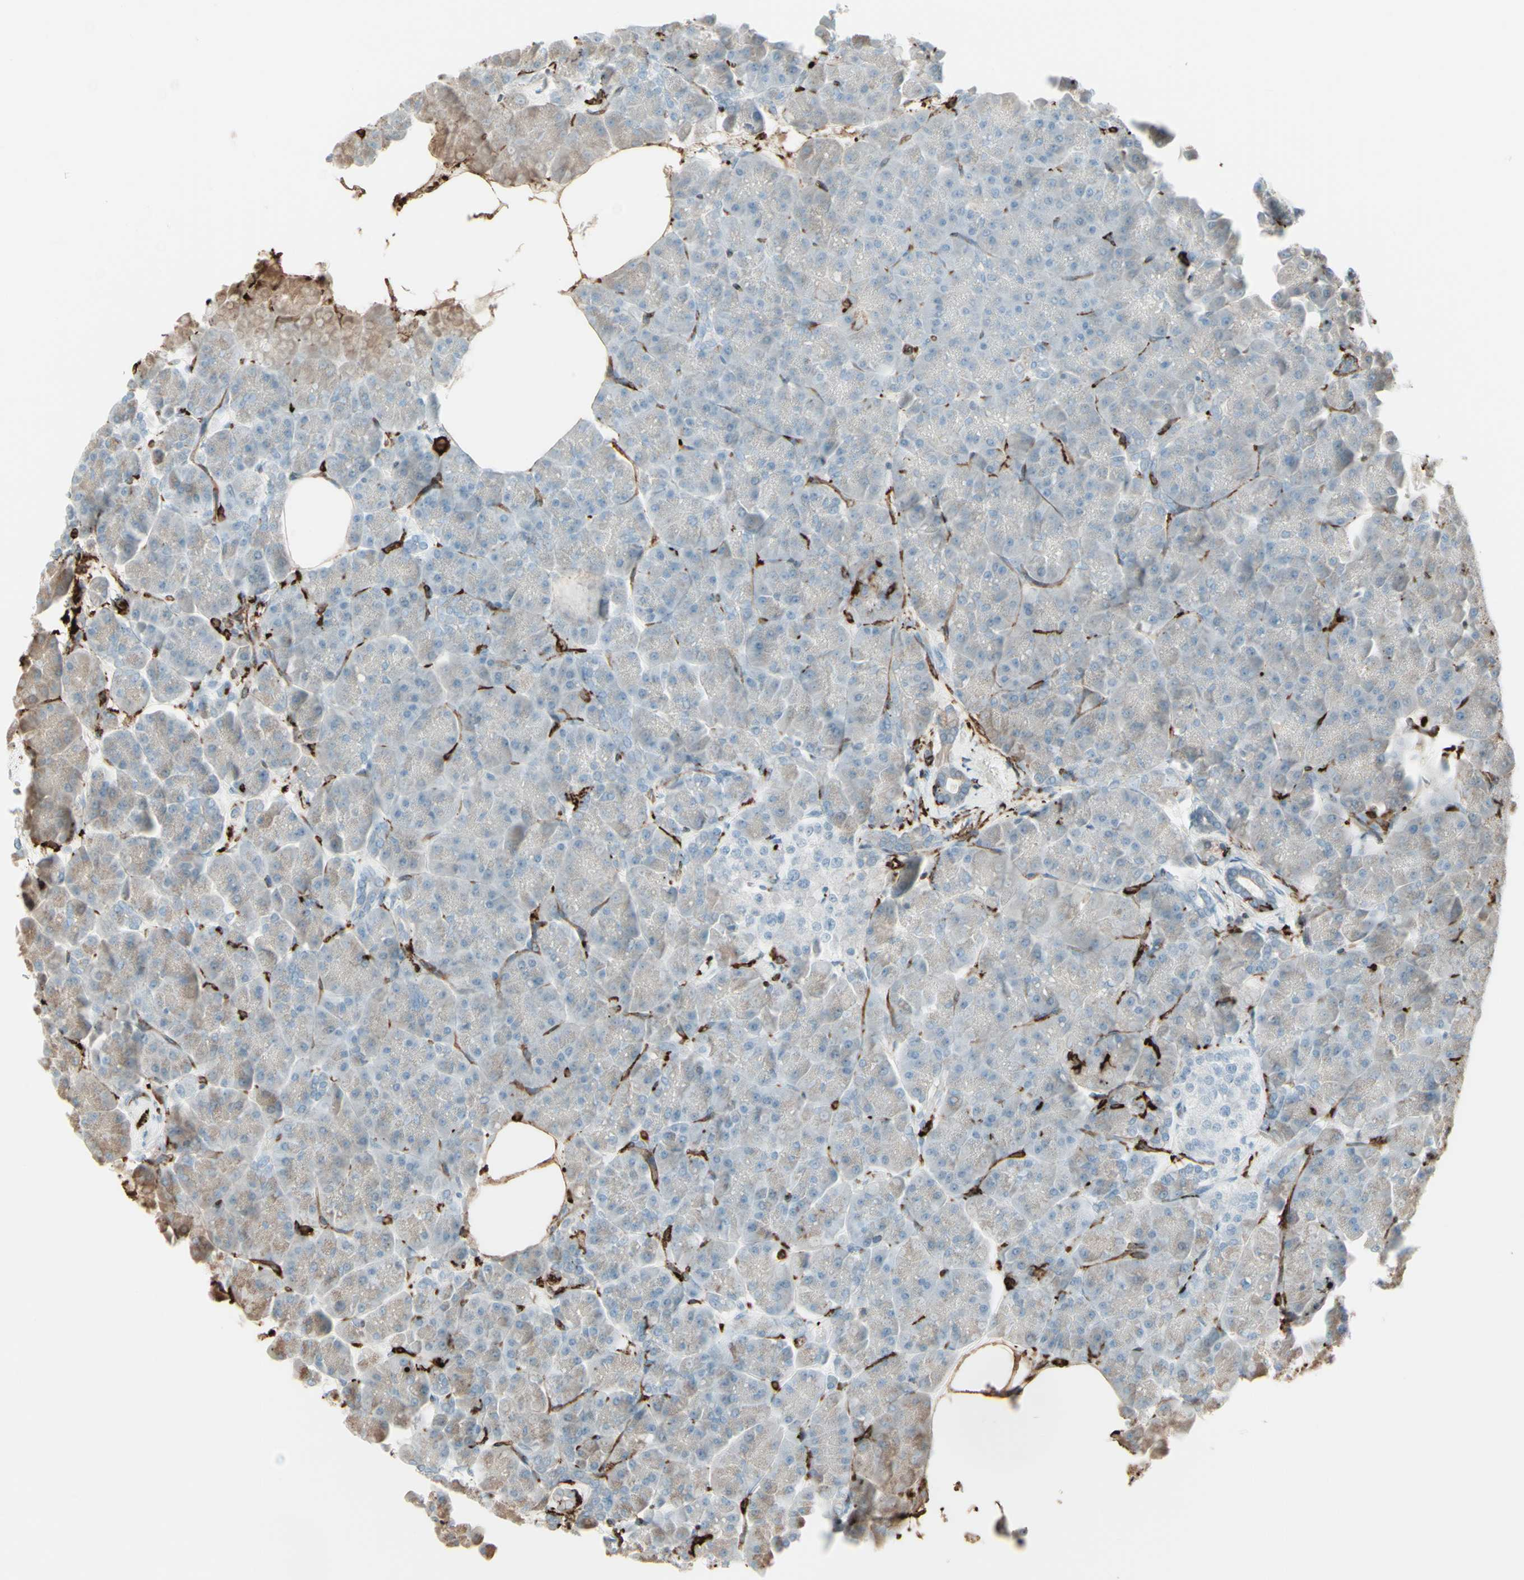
{"staining": {"intensity": "weak", "quantity": "25%-75%", "location": "cytoplasmic/membranous"}, "tissue": "pancreas", "cell_type": "Exocrine glandular cells", "image_type": "normal", "snomed": [{"axis": "morphology", "description": "Normal tissue, NOS"}, {"axis": "topography", "description": "Pancreas"}], "caption": "Immunohistochemical staining of normal pancreas demonstrates 25%-75% levels of weak cytoplasmic/membranous protein expression in about 25%-75% of exocrine glandular cells. (DAB IHC with brightfield microscopy, high magnification).", "gene": "HLA", "patient": {"sex": "female", "age": 70}}